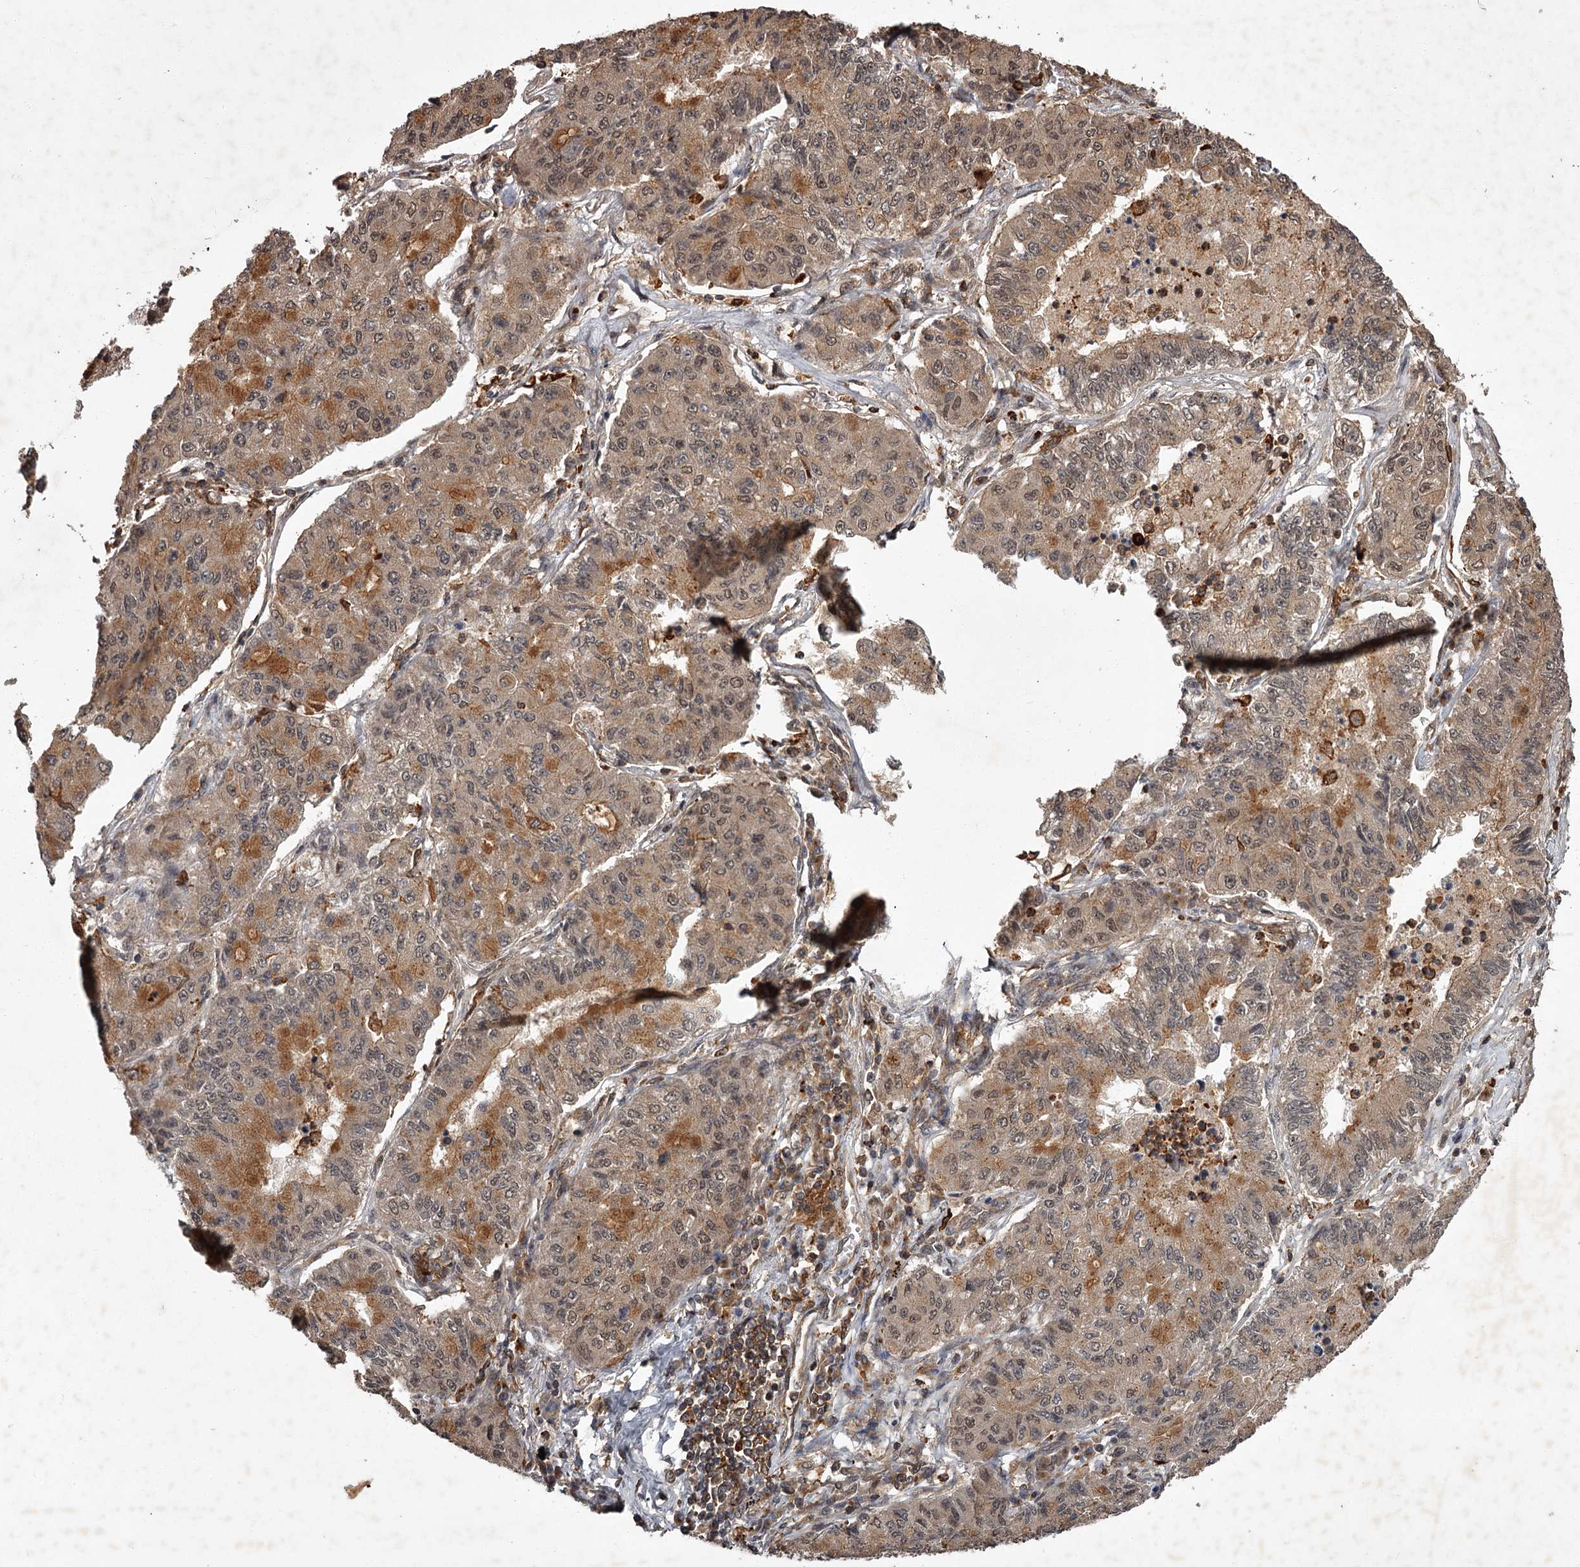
{"staining": {"intensity": "moderate", "quantity": ">75%", "location": "cytoplasmic/membranous"}, "tissue": "lung cancer", "cell_type": "Tumor cells", "image_type": "cancer", "snomed": [{"axis": "morphology", "description": "Squamous cell carcinoma, NOS"}, {"axis": "topography", "description": "Lung"}], "caption": "The image demonstrates a brown stain indicating the presence of a protein in the cytoplasmic/membranous of tumor cells in lung cancer.", "gene": "TBC1D23", "patient": {"sex": "male", "age": 74}}